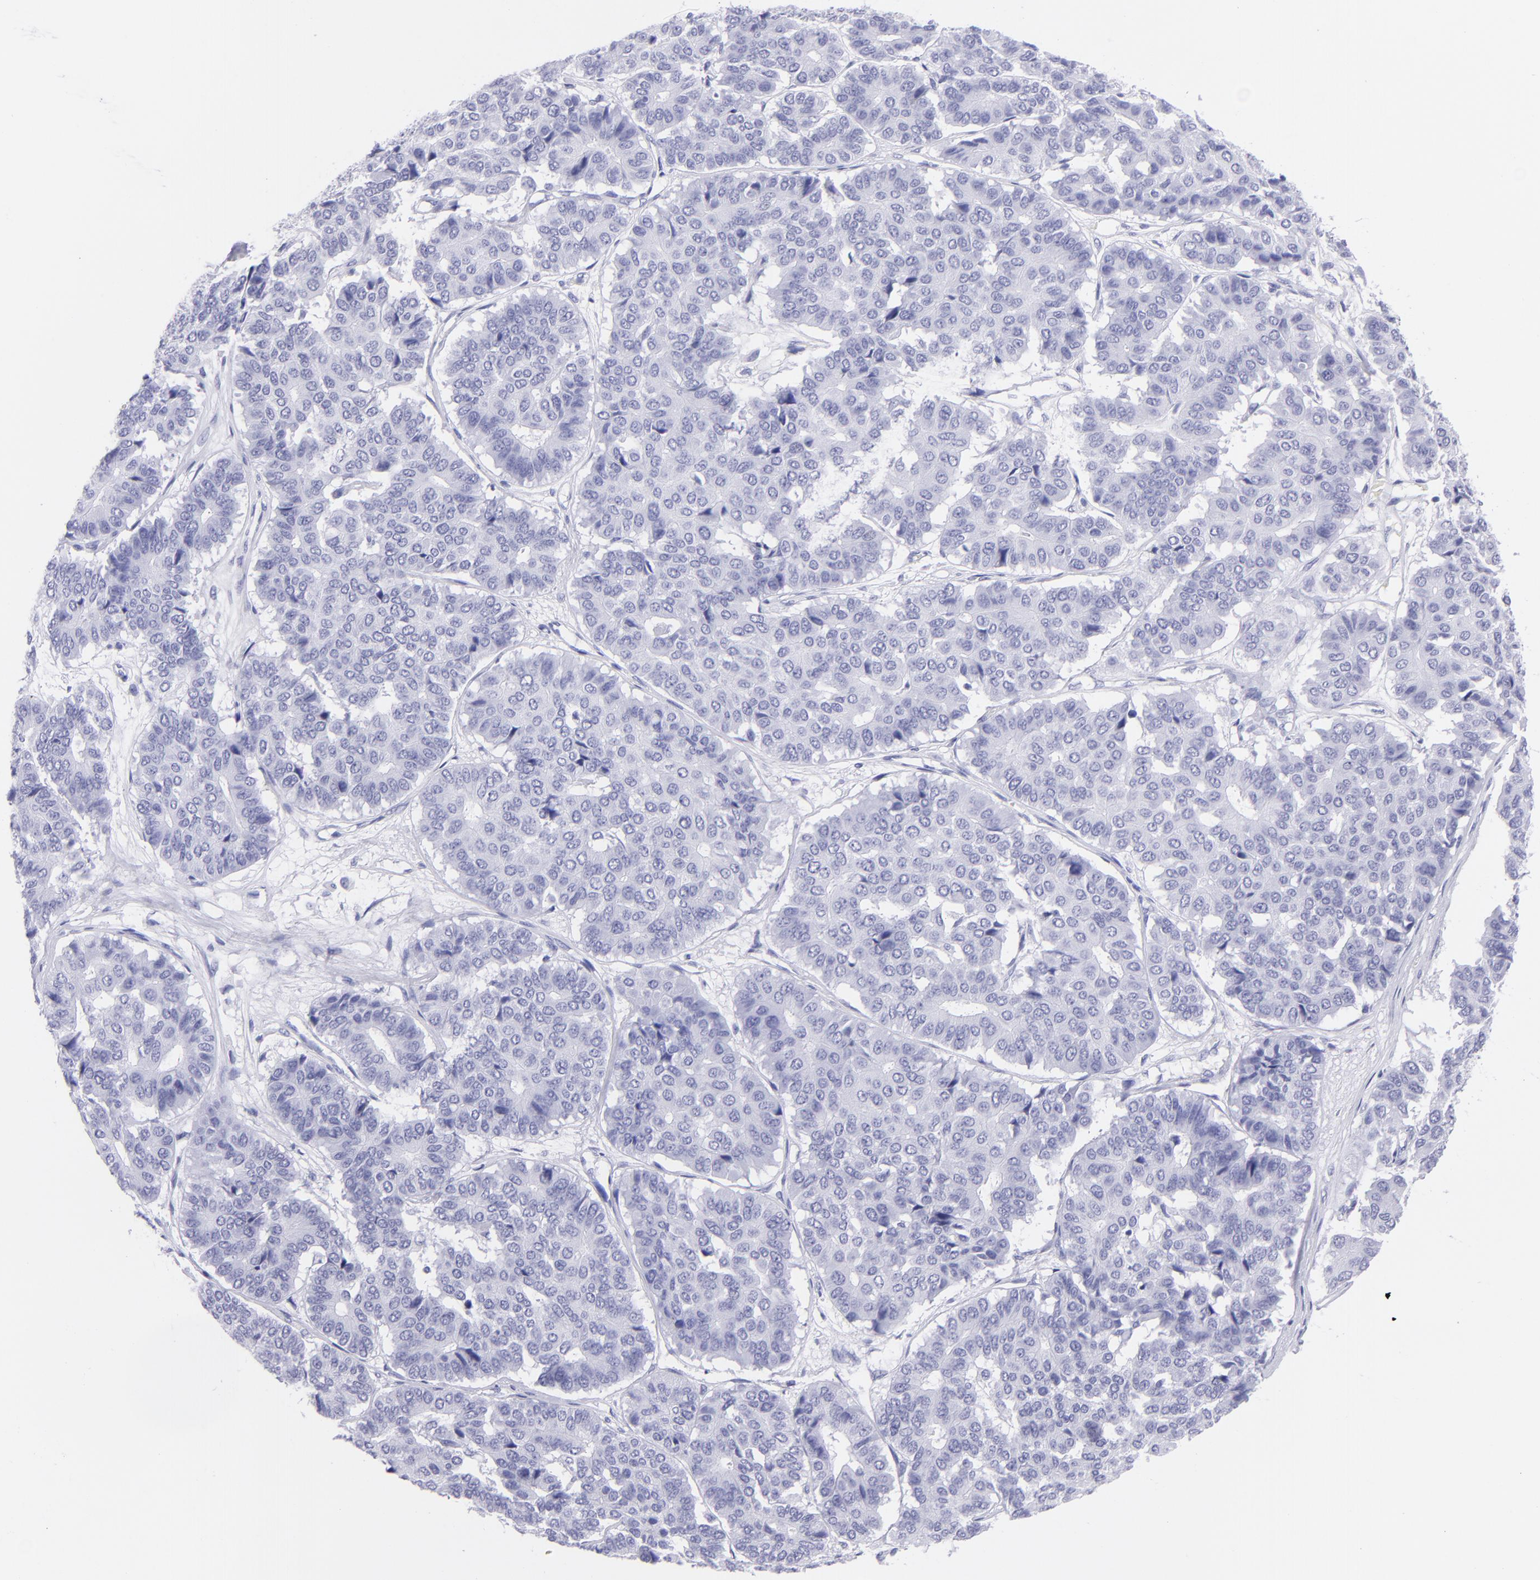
{"staining": {"intensity": "negative", "quantity": "none", "location": "none"}, "tissue": "pancreatic cancer", "cell_type": "Tumor cells", "image_type": "cancer", "snomed": [{"axis": "morphology", "description": "Adenocarcinoma, NOS"}, {"axis": "topography", "description": "Pancreas"}], "caption": "This is an IHC image of human adenocarcinoma (pancreatic). There is no staining in tumor cells.", "gene": "PIP", "patient": {"sex": "male", "age": 50}}